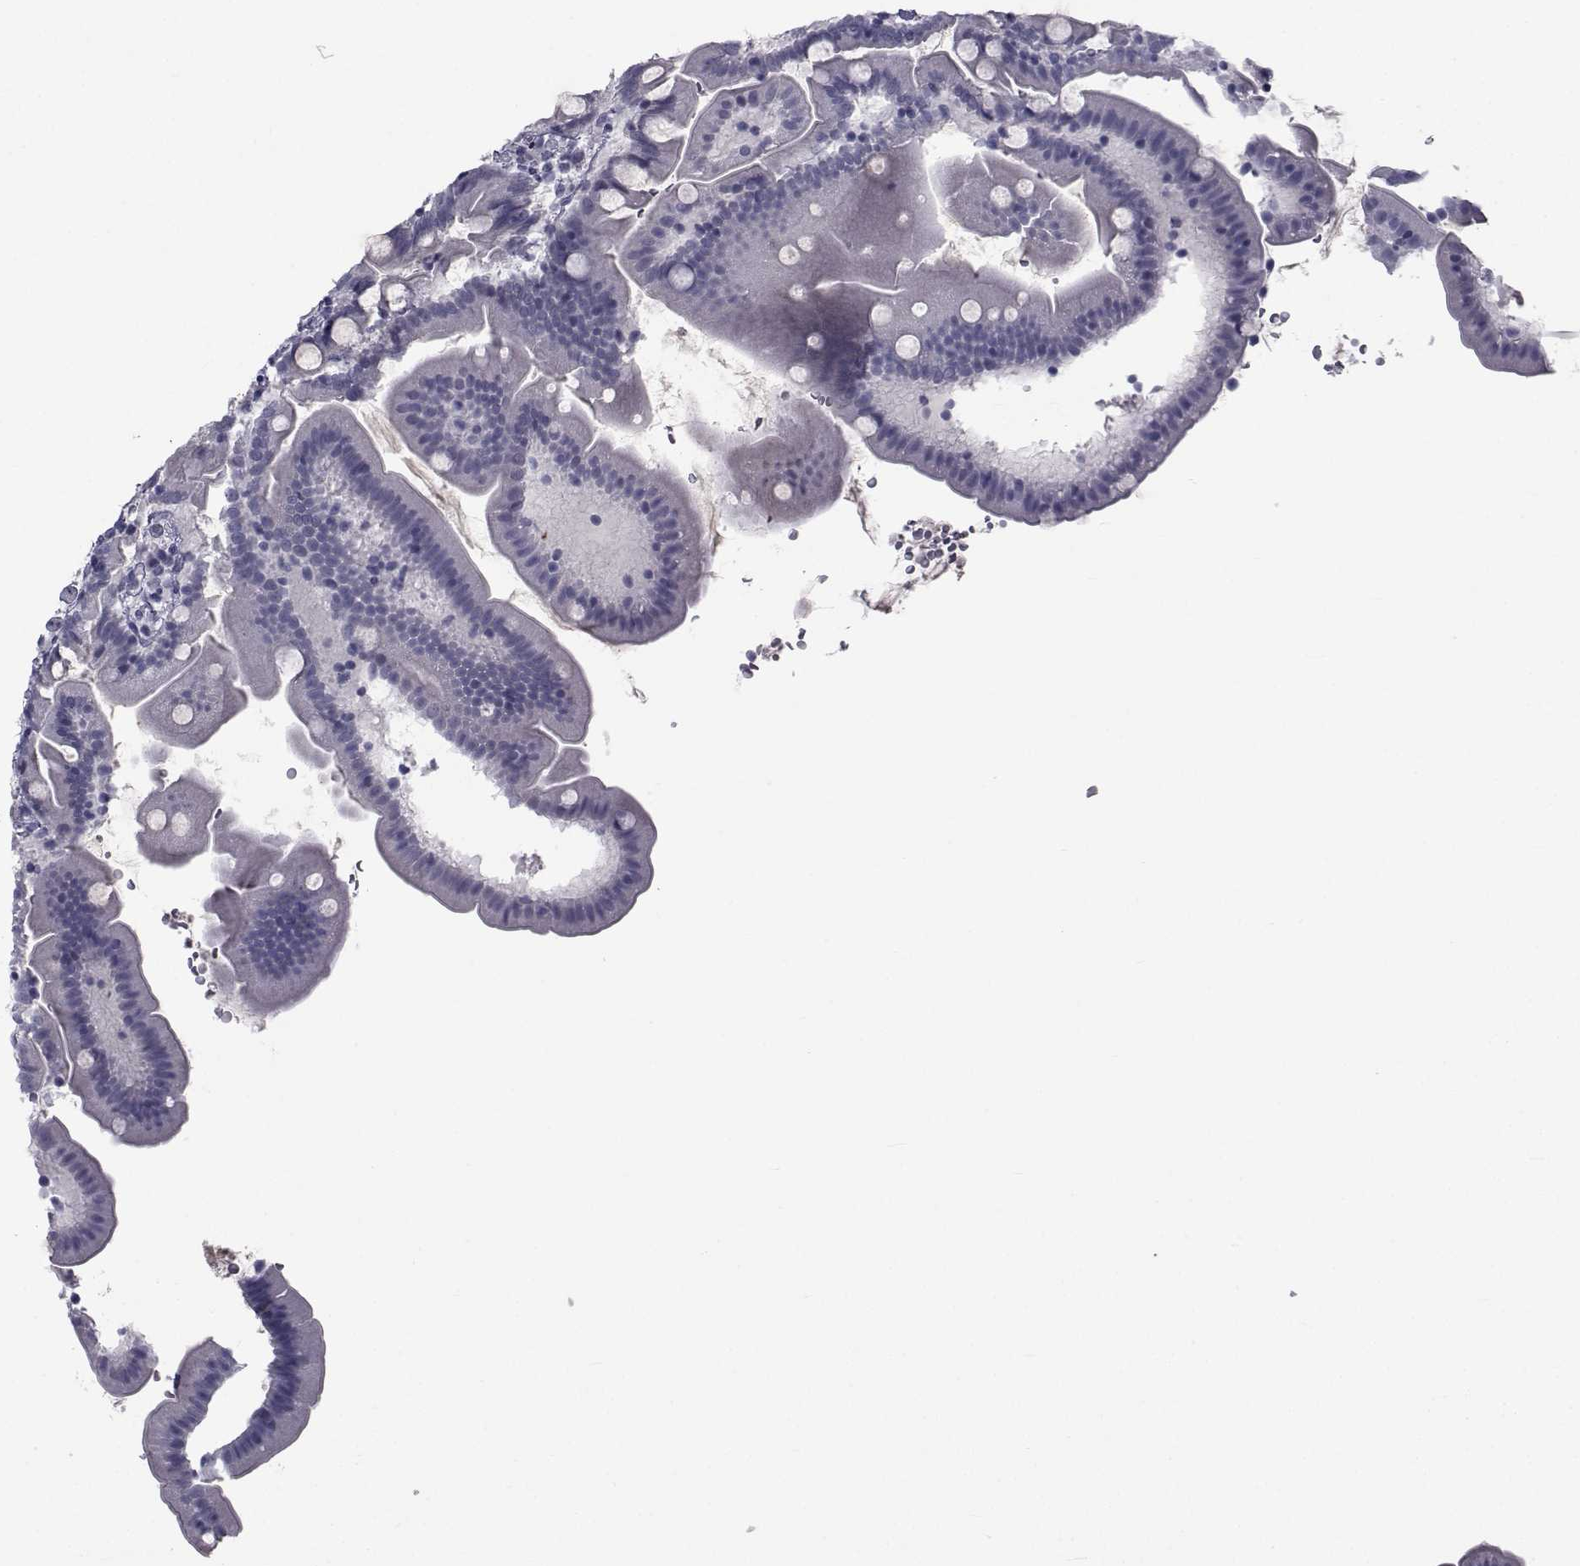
{"staining": {"intensity": "negative", "quantity": "none", "location": "none"}, "tissue": "duodenum", "cell_type": "Glandular cells", "image_type": "normal", "snomed": [{"axis": "morphology", "description": "Normal tissue, NOS"}, {"axis": "topography", "description": "Duodenum"}], "caption": "A micrograph of duodenum stained for a protein exhibits no brown staining in glandular cells.", "gene": "PAX2", "patient": {"sex": "female", "age": 67}}